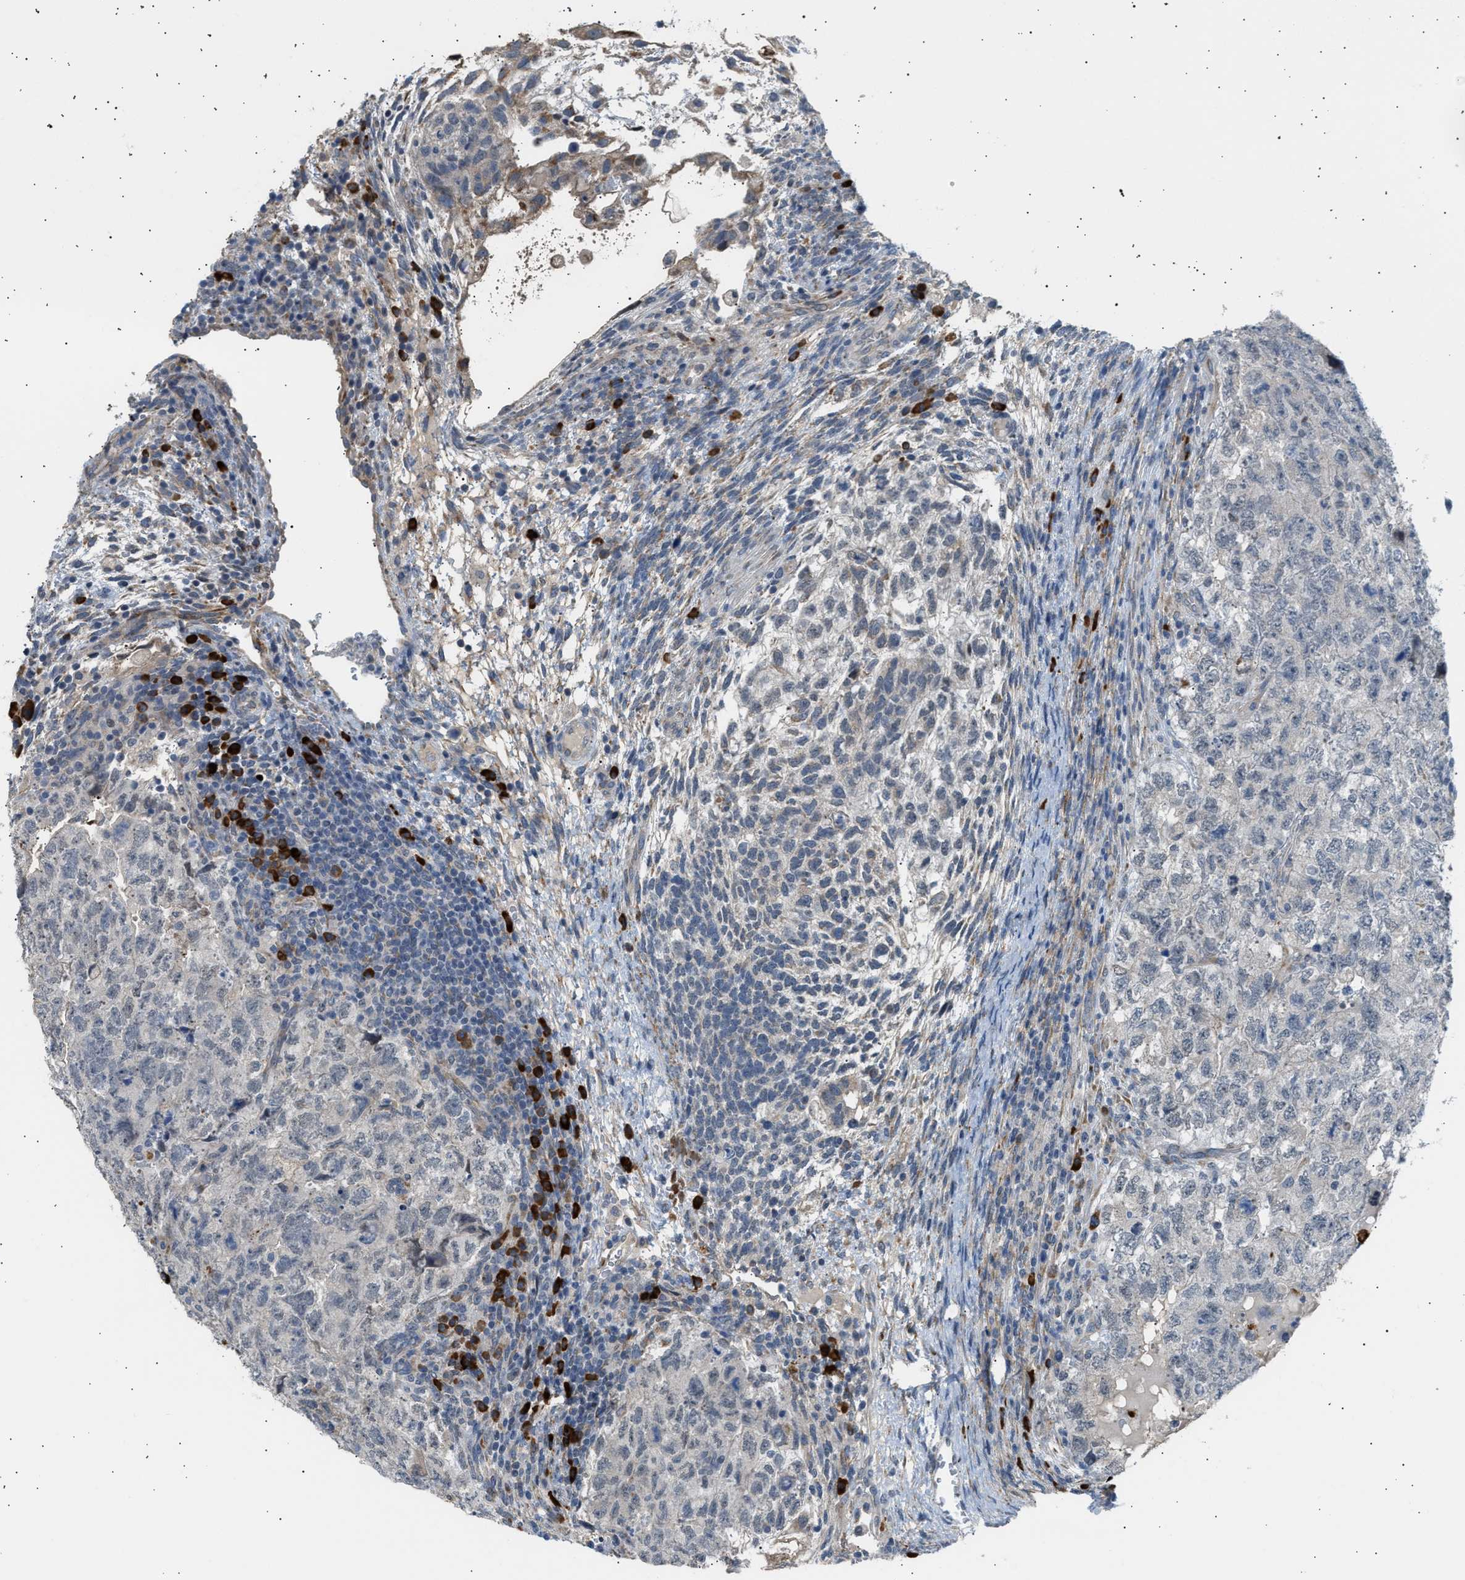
{"staining": {"intensity": "negative", "quantity": "none", "location": "none"}, "tissue": "testis cancer", "cell_type": "Tumor cells", "image_type": "cancer", "snomed": [{"axis": "morphology", "description": "Carcinoma, Embryonal, NOS"}, {"axis": "topography", "description": "Testis"}], "caption": "Image shows no protein staining in tumor cells of testis cancer (embryonal carcinoma) tissue. (Brightfield microscopy of DAB immunohistochemistry at high magnification).", "gene": "KCNC2", "patient": {"sex": "male", "age": 36}}